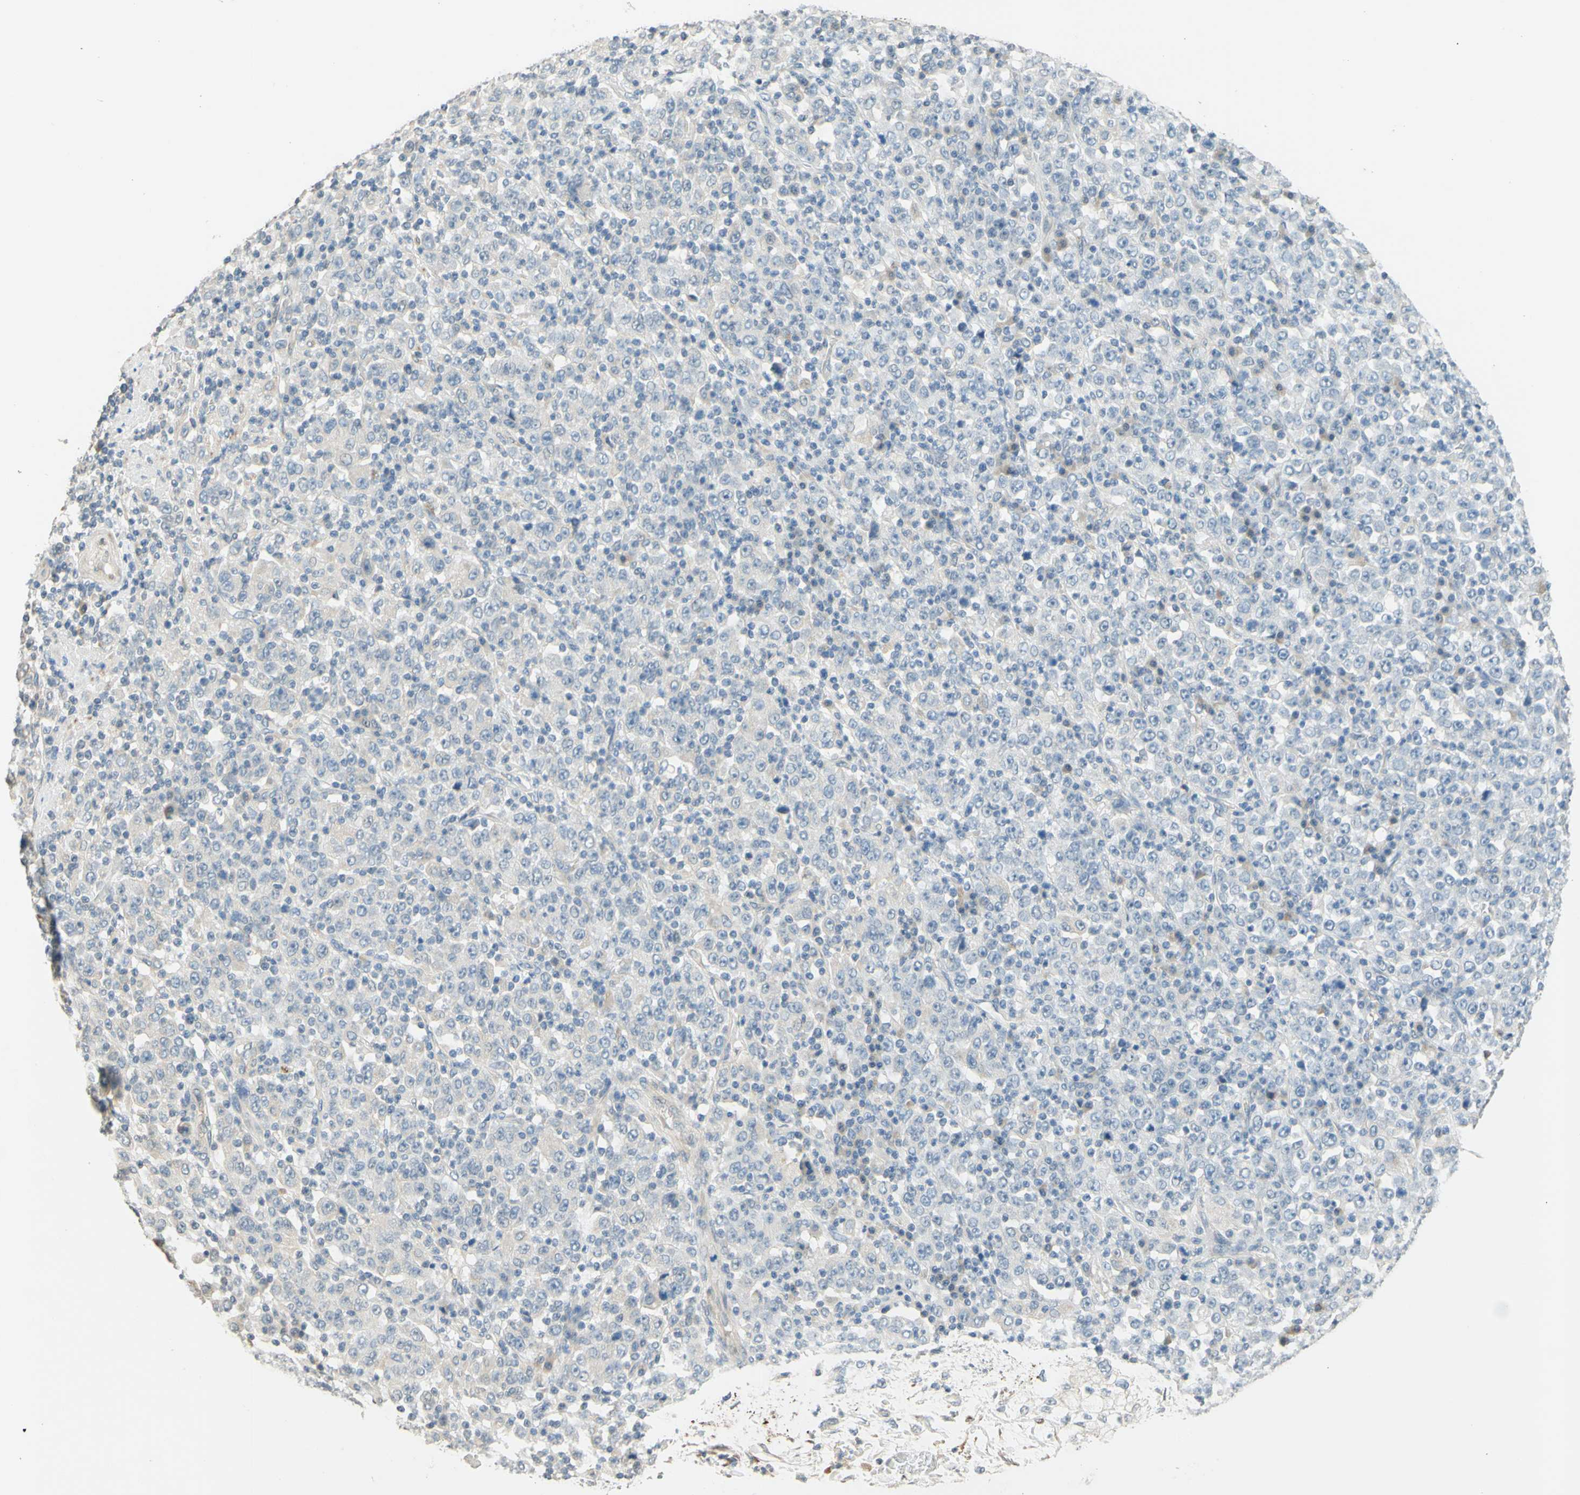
{"staining": {"intensity": "weak", "quantity": "<25%", "location": "cytoplasmic/membranous"}, "tissue": "stomach cancer", "cell_type": "Tumor cells", "image_type": "cancer", "snomed": [{"axis": "morphology", "description": "Normal tissue, NOS"}, {"axis": "morphology", "description": "Adenocarcinoma, NOS"}, {"axis": "topography", "description": "Stomach, upper"}, {"axis": "topography", "description": "Stomach"}], "caption": "Tumor cells are negative for brown protein staining in stomach cancer.", "gene": "MAG", "patient": {"sex": "male", "age": 59}}